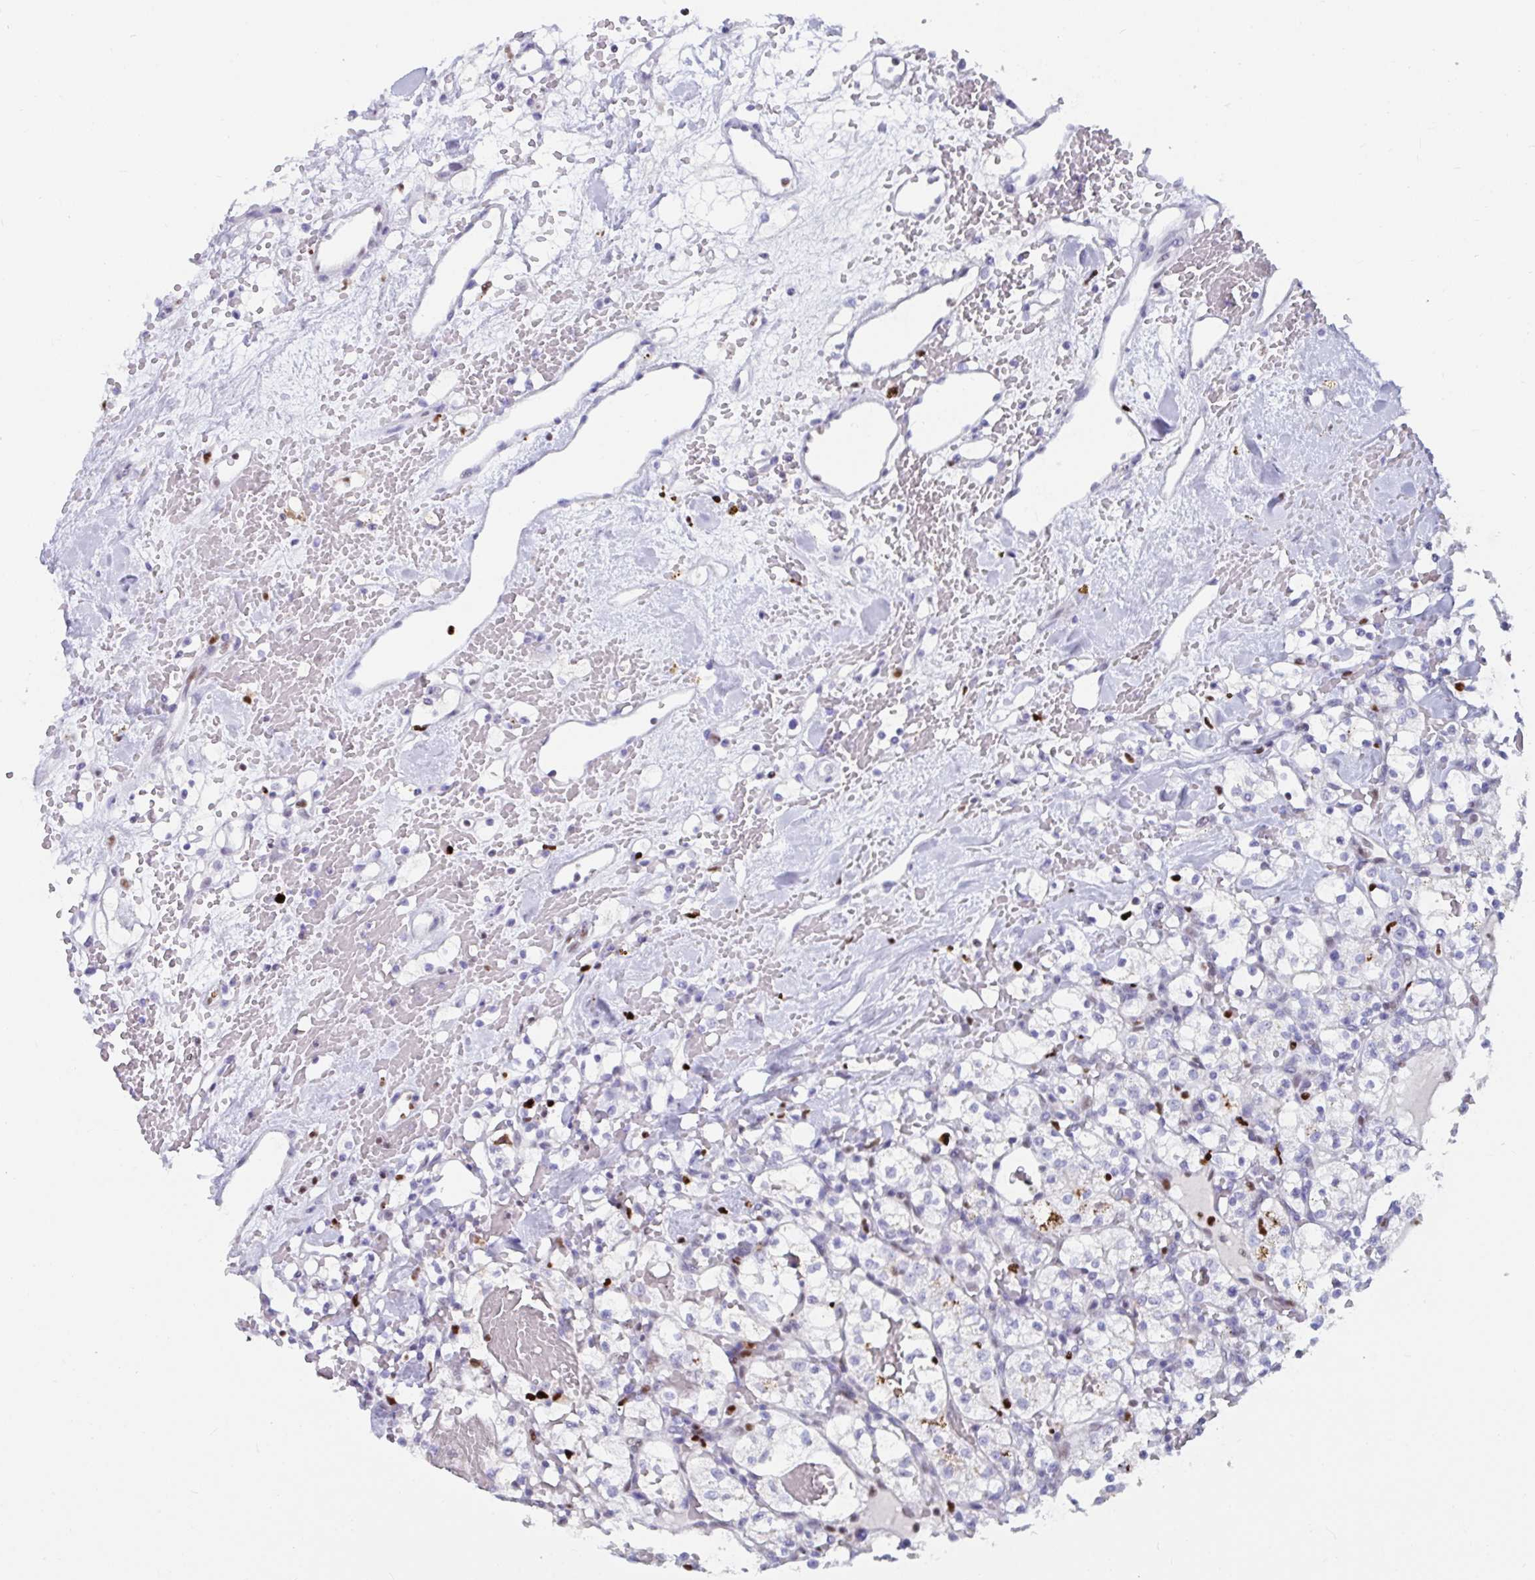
{"staining": {"intensity": "negative", "quantity": "none", "location": "none"}, "tissue": "renal cancer", "cell_type": "Tumor cells", "image_type": "cancer", "snomed": [{"axis": "morphology", "description": "Adenocarcinoma, NOS"}, {"axis": "topography", "description": "Kidney"}], "caption": "This is an IHC photomicrograph of human adenocarcinoma (renal). There is no positivity in tumor cells.", "gene": "ZNF586", "patient": {"sex": "female", "age": 60}}